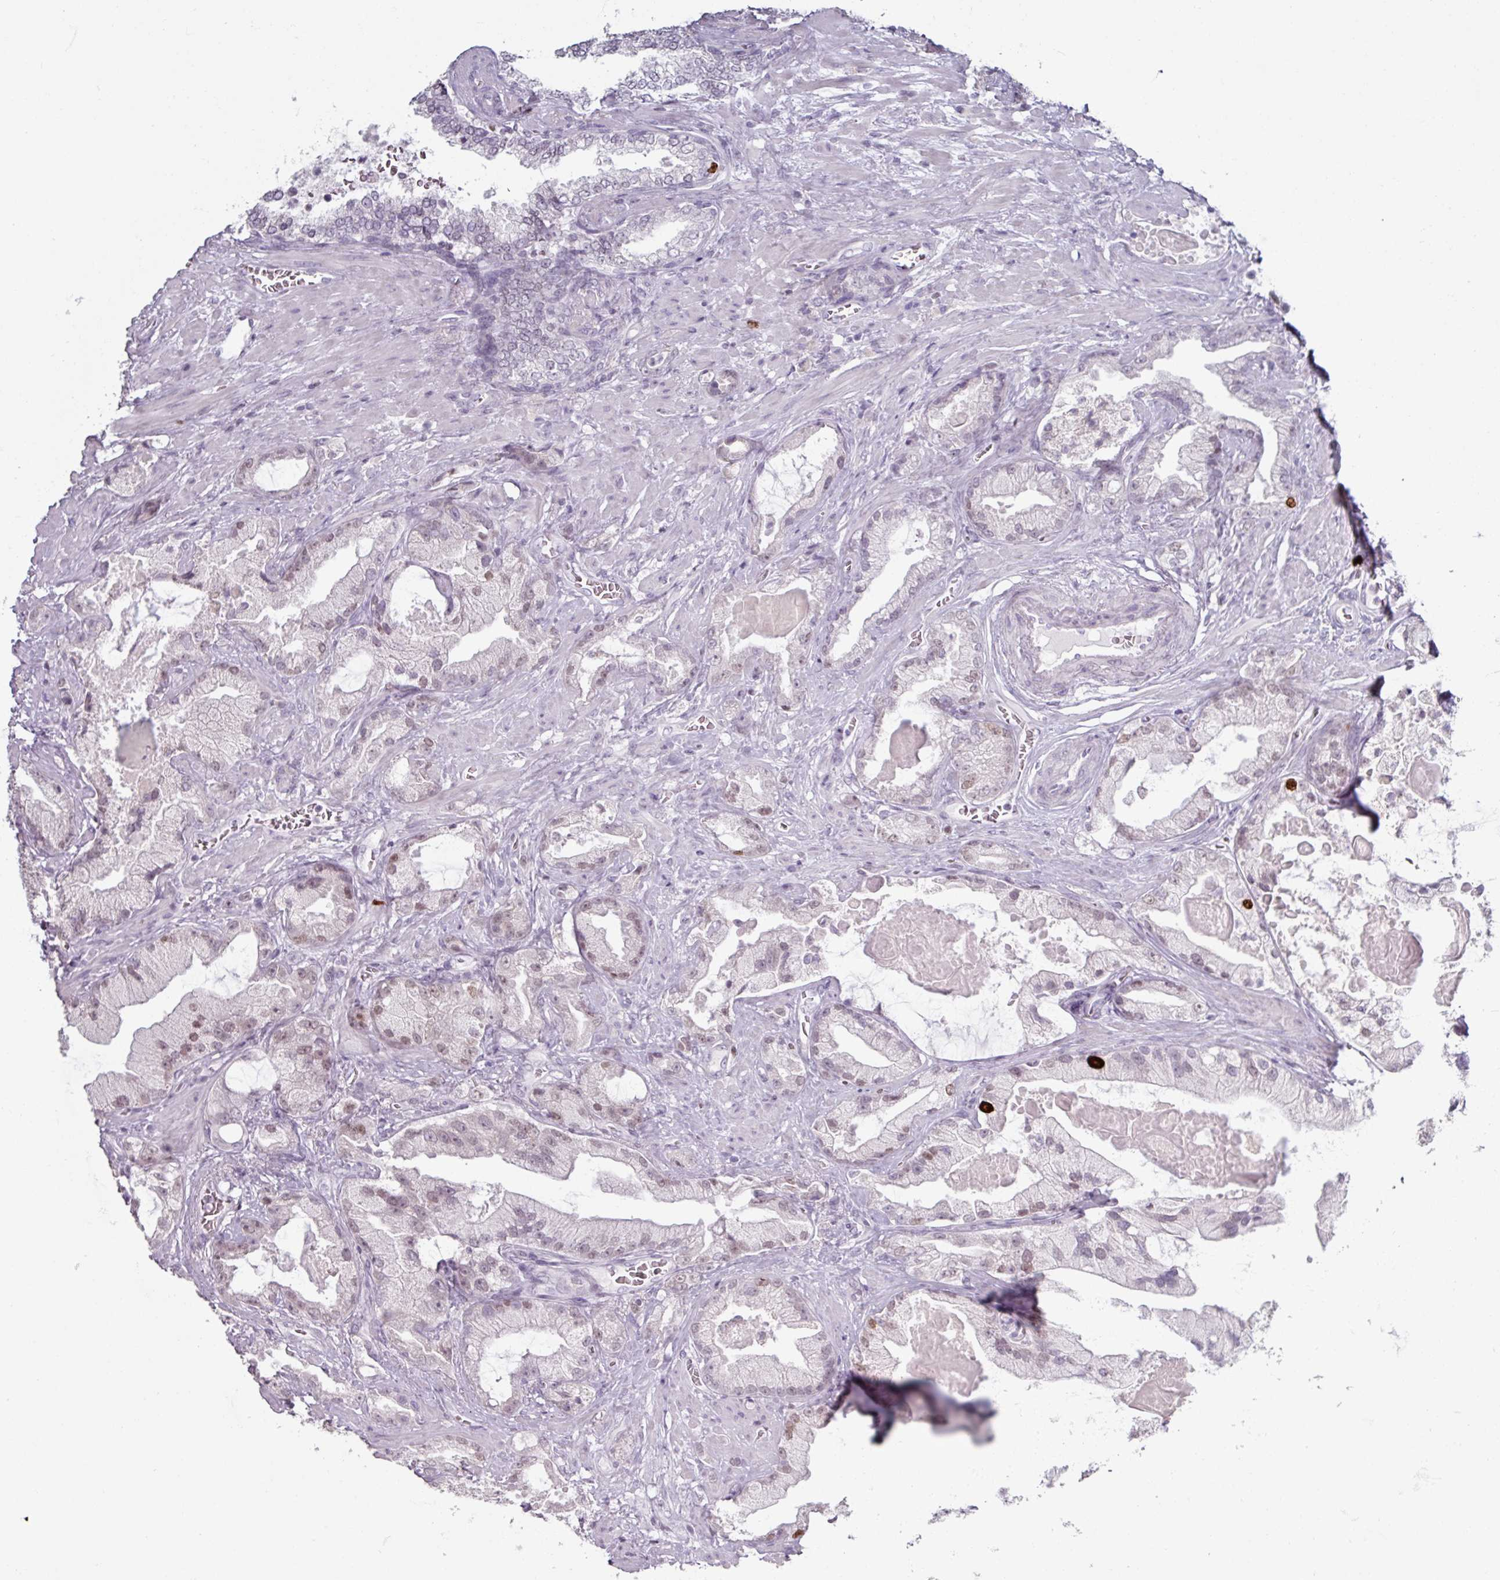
{"staining": {"intensity": "weak", "quantity": "25%-75%", "location": "nuclear"}, "tissue": "prostate cancer", "cell_type": "Tumor cells", "image_type": "cancer", "snomed": [{"axis": "morphology", "description": "Adenocarcinoma, High grade"}, {"axis": "topography", "description": "Prostate"}], "caption": "Prostate cancer (adenocarcinoma (high-grade)) tissue shows weak nuclear staining in about 25%-75% of tumor cells, visualized by immunohistochemistry. The protein of interest is shown in brown color, while the nuclei are stained blue.", "gene": "ATAD2", "patient": {"sex": "male", "age": 68}}